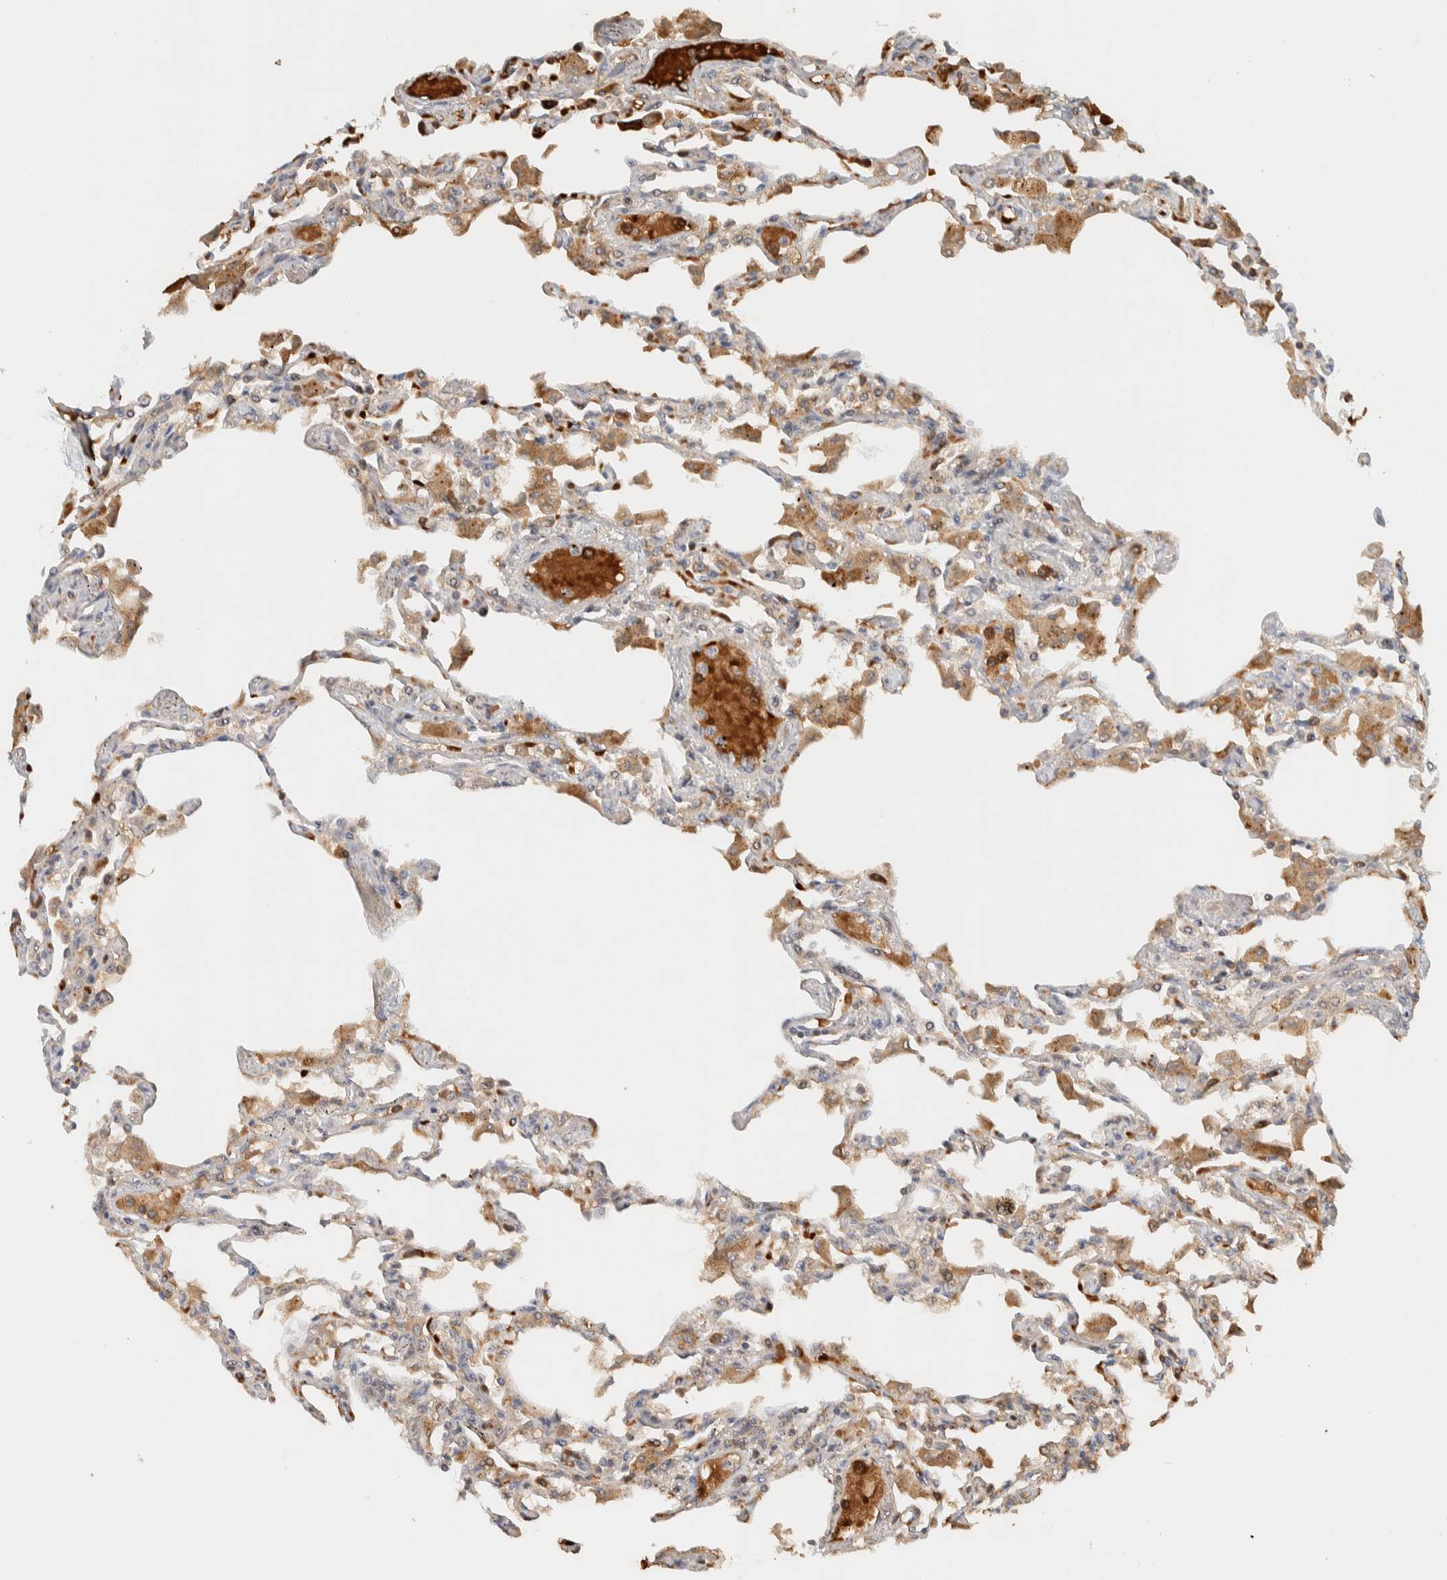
{"staining": {"intensity": "moderate", "quantity": "<25%", "location": "cytoplasmic/membranous"}, "tissue": "lung", "cell_type": "Alveolar cells", "image_type": "normal", "snomed": [{"axis": "morphology", "description": "Normal tissue, NOS"}, {"axis": "topography", "description": "Bronchus"}, {"axis": "topography", "description": "Lung"}], "caption": "Moderate cytoplasmic/membranous staining is seen in approximately <25% of alveolar cells in benign lung.", "gene": "TTI2", "patient": {"sex": "female", "age": 49}}